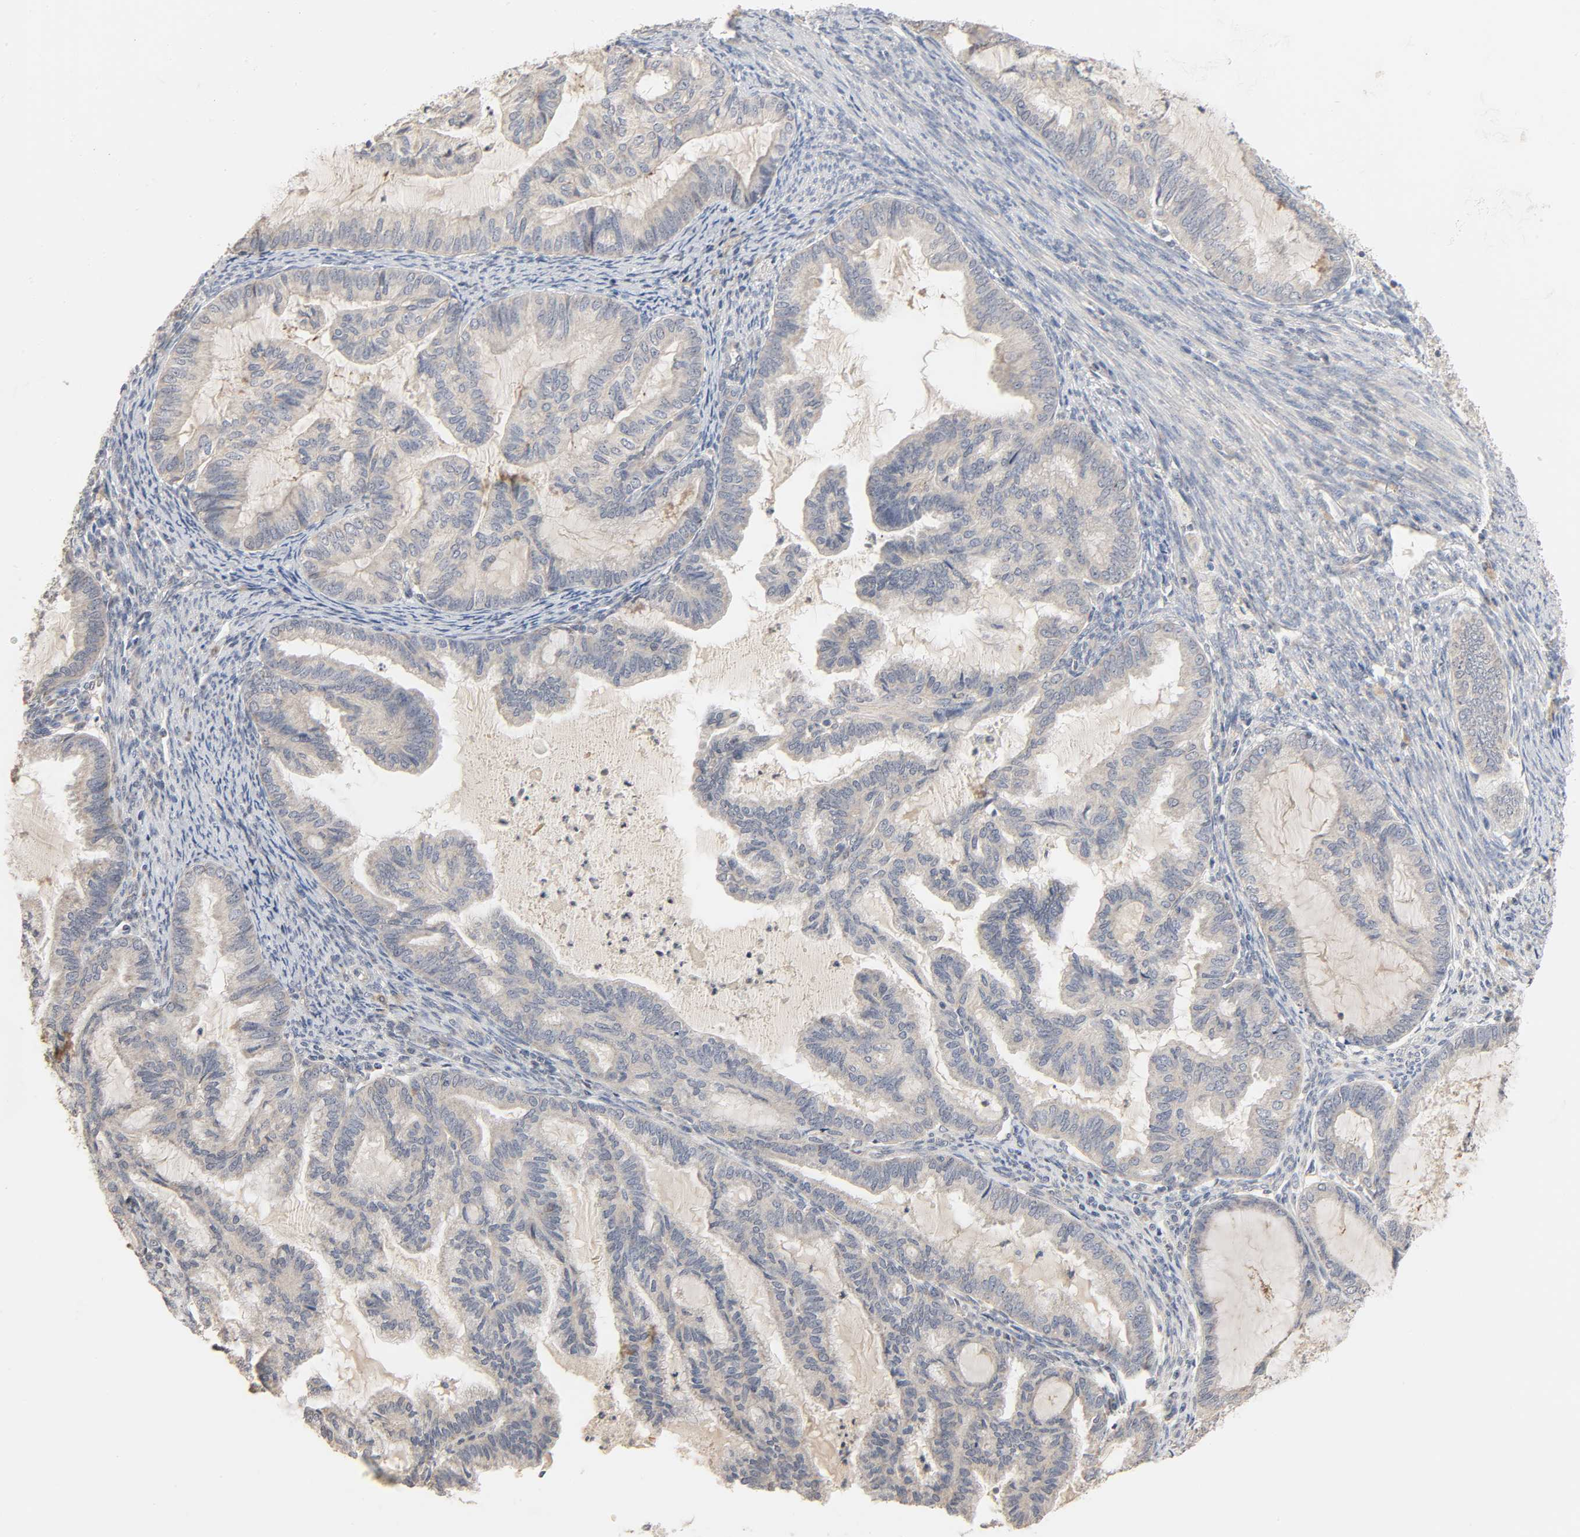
{"staining": {"intensity": "weak", "quantity": ">75%", "location": "cytoplasmic/membranous"}, "tissue": "cervical cancer", "cell_type": "Tumor cells", "image_type": "cancer", "snomed": [{"axis": "morphology", "description": "Normal tissue, NOS"}, {"axis": "morphology", "description": "Adenocarcinoma, NOS"}, {"axis": "topography", "description": "Cervix"}, {"axis": "topography", "description": "Endometrium"}], "caption": "DAB immunohistochemical staining of human cervical cancer (adenocarcinoma) shows weak cytoplasmic/membranous protein positivity in about >75% of tumor cells.", "gene": "CLEC4E", "patient": {"sex": "female", "age": 86}}